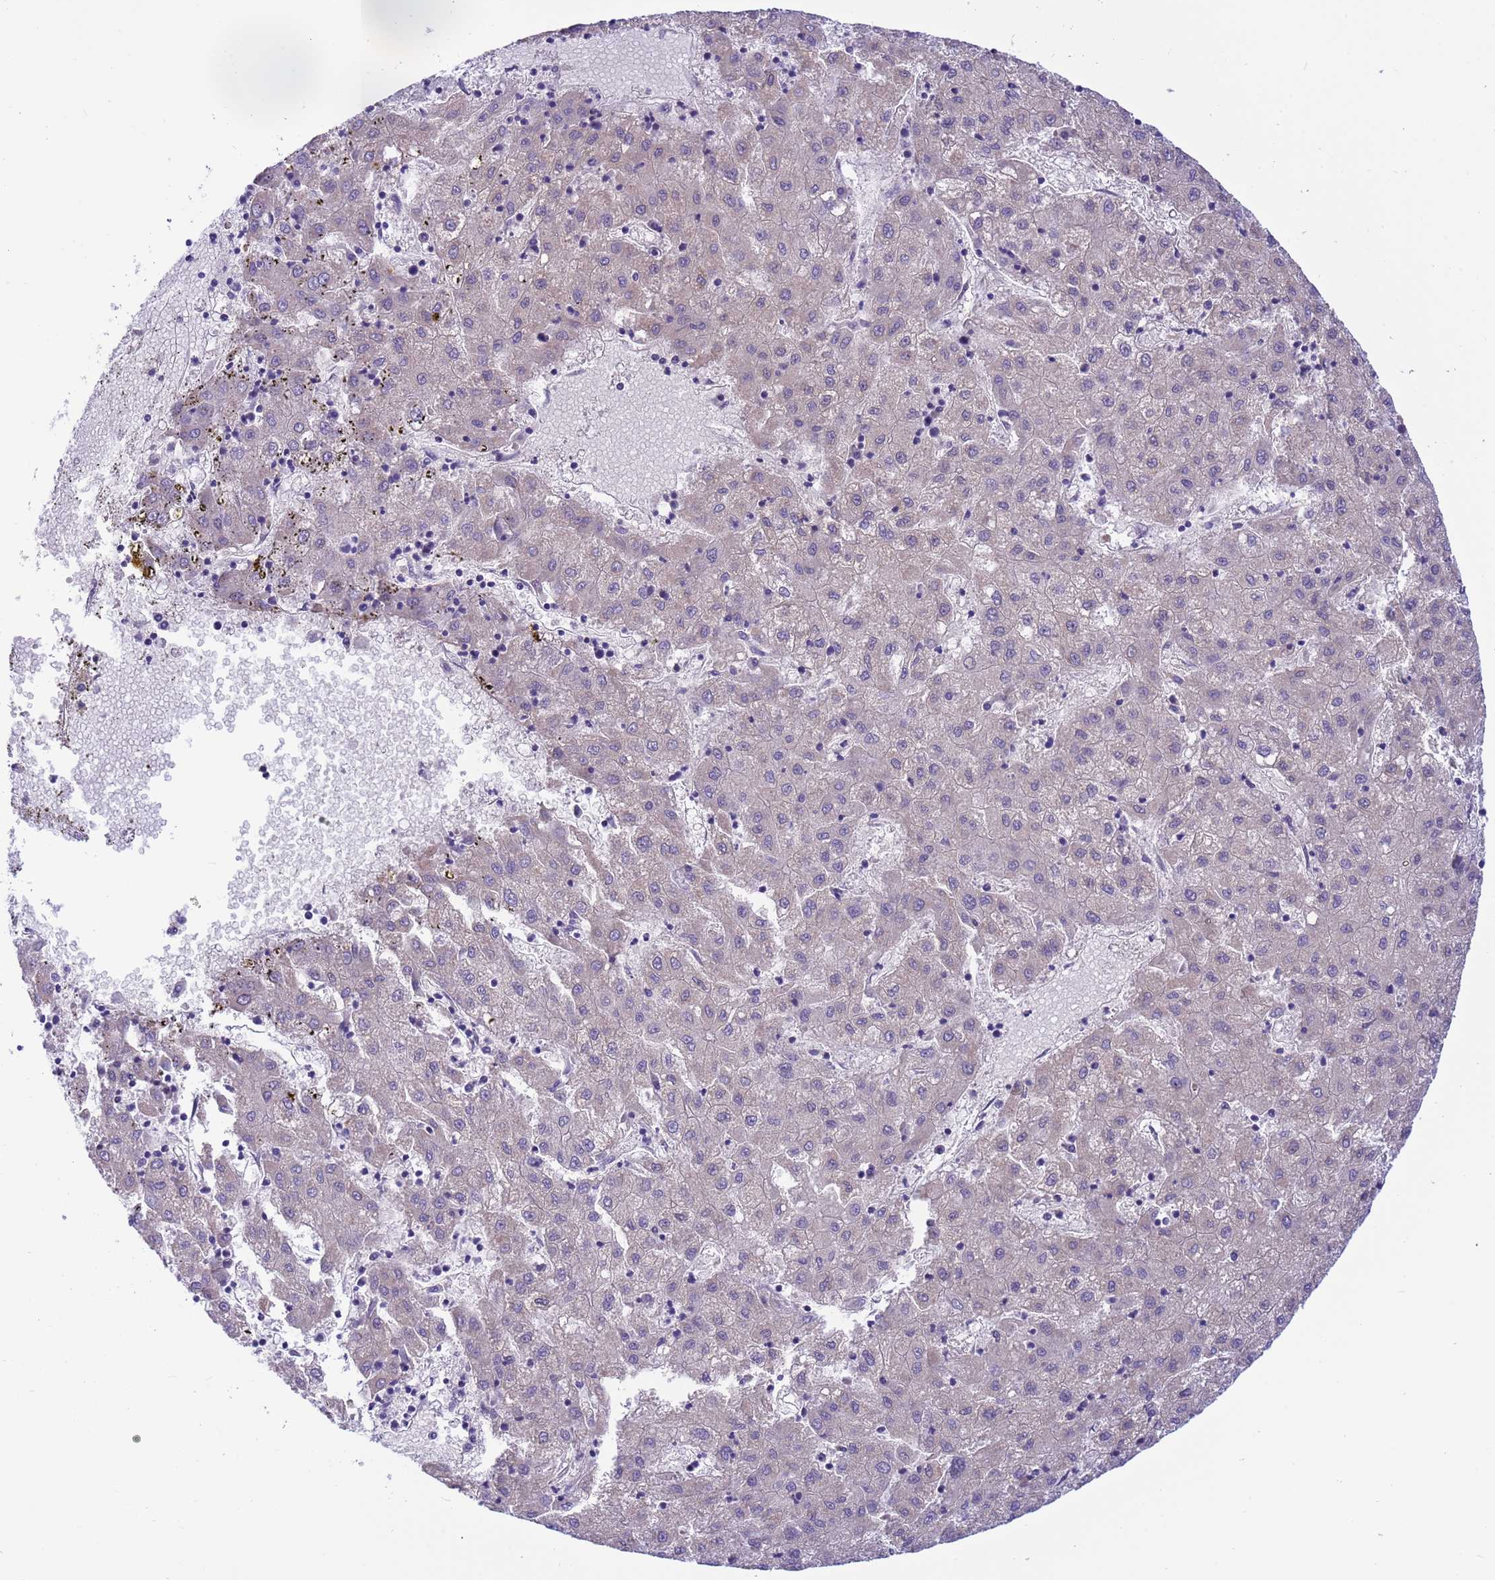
{"staining": {"intensity": "negative", "quantity": "none", "location": "none"}, "tissue": "liver cancer", "cell_type": "Tumor cells", "image_type": "cancer", "snomed": [{"axis": "morphology", "description": "Carcinoma, Hepatocellular, NOS"}, {"axis": "topography", "description": "Liver"}], "caption": "A histopathology image of hepatocellular carcinoma (liver) stained for a protein shows no brown staining in tumor cells.", "gene": "PPP2CB", "patient": {"sex": "male", "age": 72}}